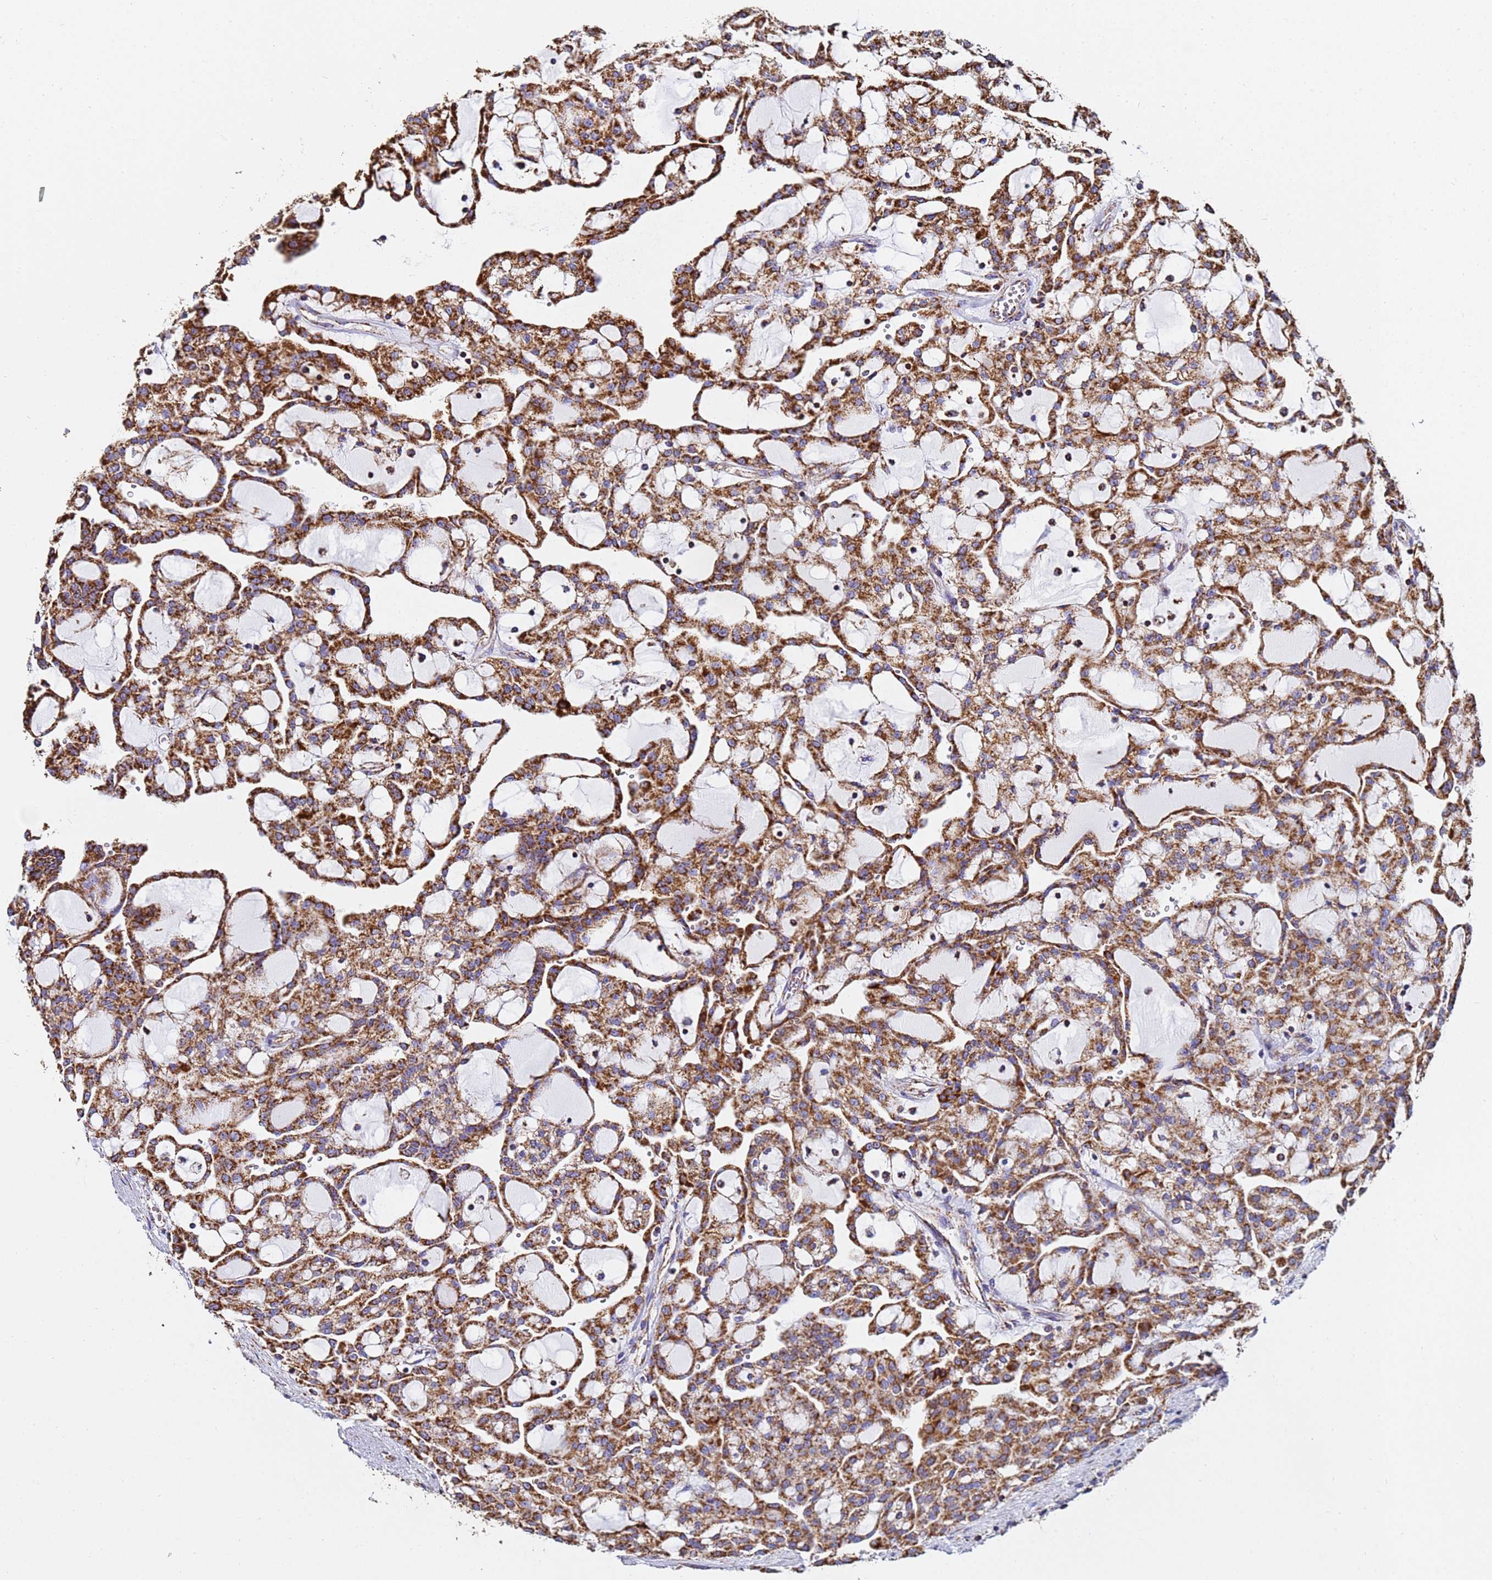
{"staining": {"intensity": "strong", "quantity": ">75%", "location": "cytoplasmic/membranous"}, "tissue": "renal cancer", "cell_type": "Tumor cells", "image_type": "cancer", "snomed": [{"axis": "morphology", "description": "Adenocarcinoma, NOS"}, {"axis": "topography", "description": "Kidney"}], "caption": "DAB (3,3'-diaminobenzidine) immunohistochemical staining of adenocarcinoma (renal) displays strong cytoplasmic/membranous protein positivity in approximately >75% of tumor cells.", "gene": "PHB2", "patient": {"sex": "male", "age": 63}}